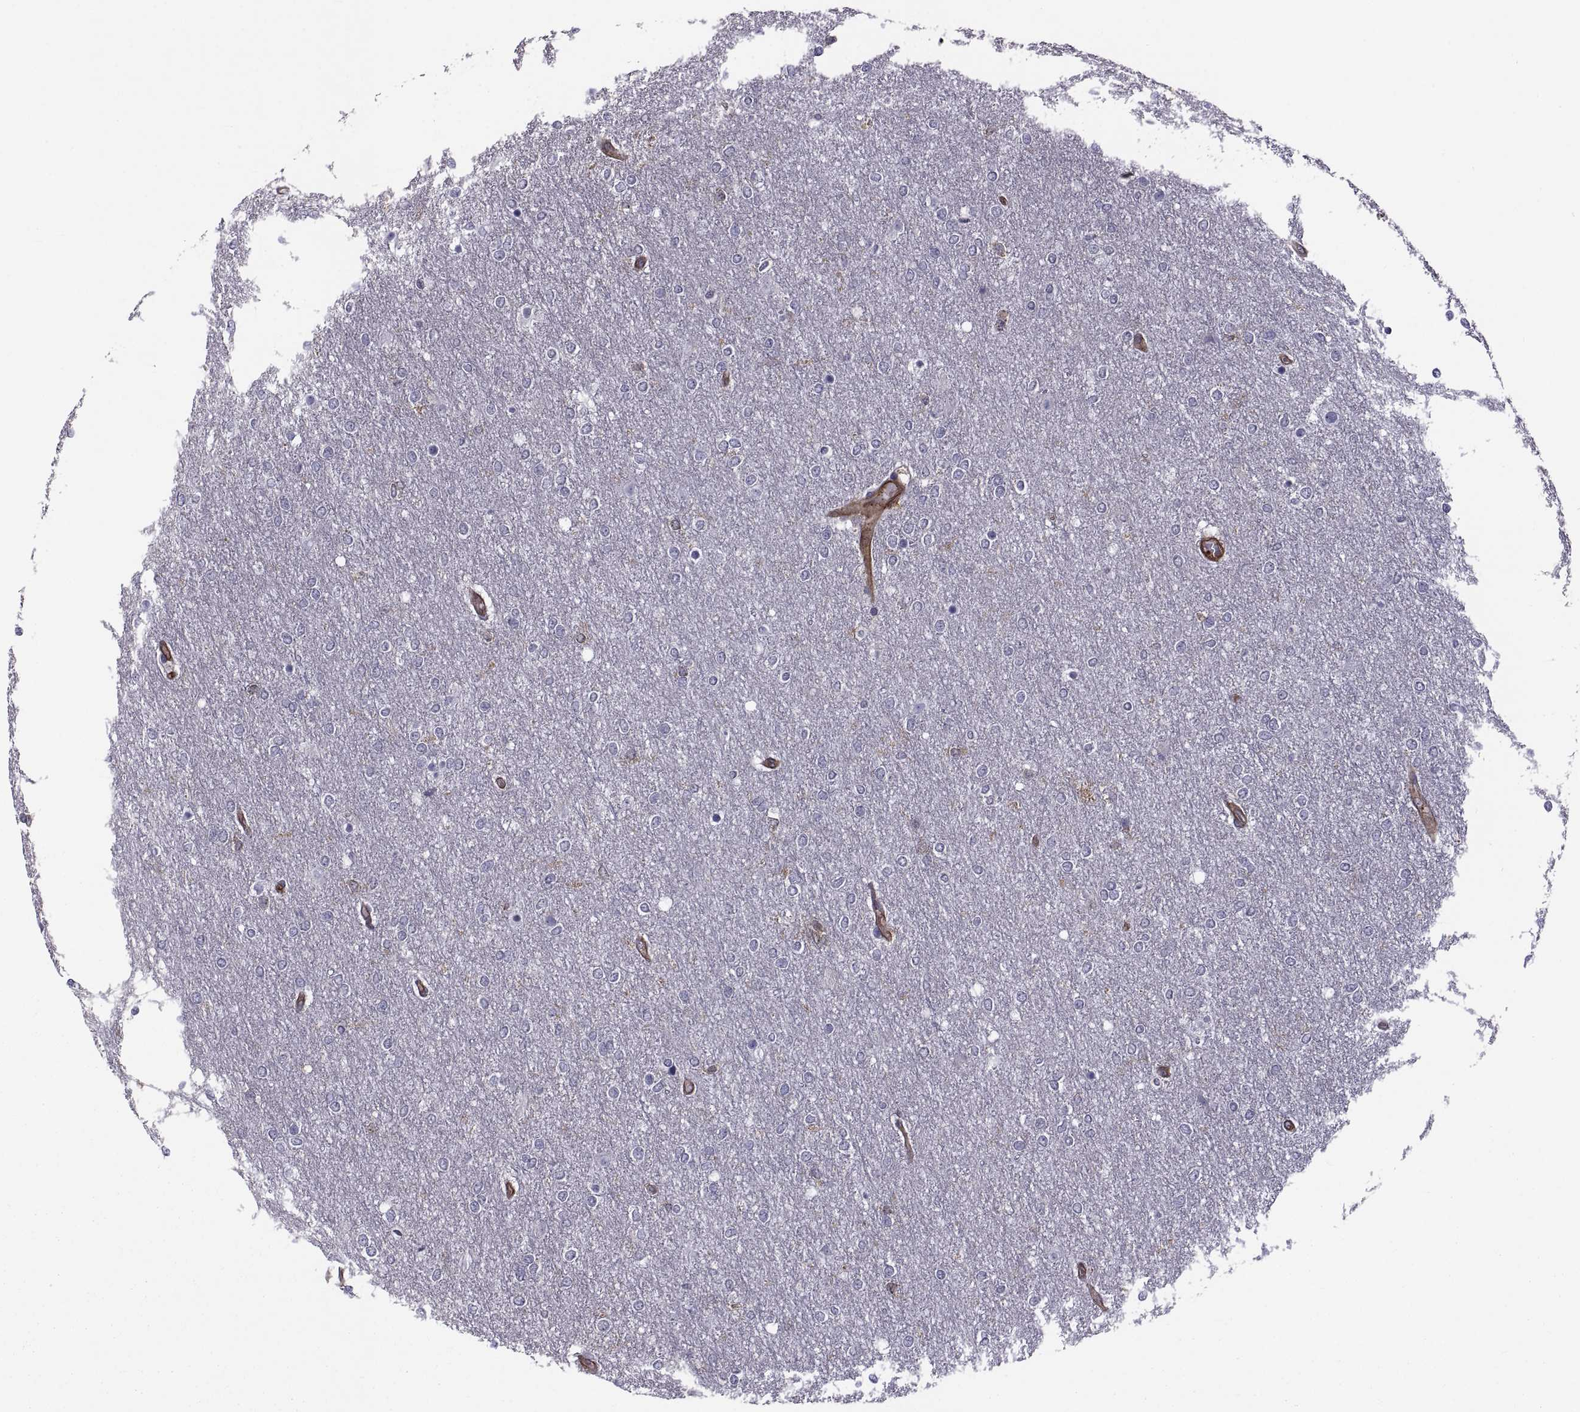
{"staining": {"intensity": "negative", "quantity": "none", "location": "none"}, "tissue": "glioma", "cell_type": "Tumor cells", "image_type": "cancer", "snomed": [{"axis": "morphology", "description": "Glioma, malignant, High grade"}, {"axis": "topography", "description": "Brain"}], "caption": "High power microscopy histopathology image of an immunohistochemistry (IHC) histopathology image of malignant high-grade glioma, revealing no significant staining in tumor cells.", "gene": "MYH9", "patient": {"sex": "female", "age": 61}}